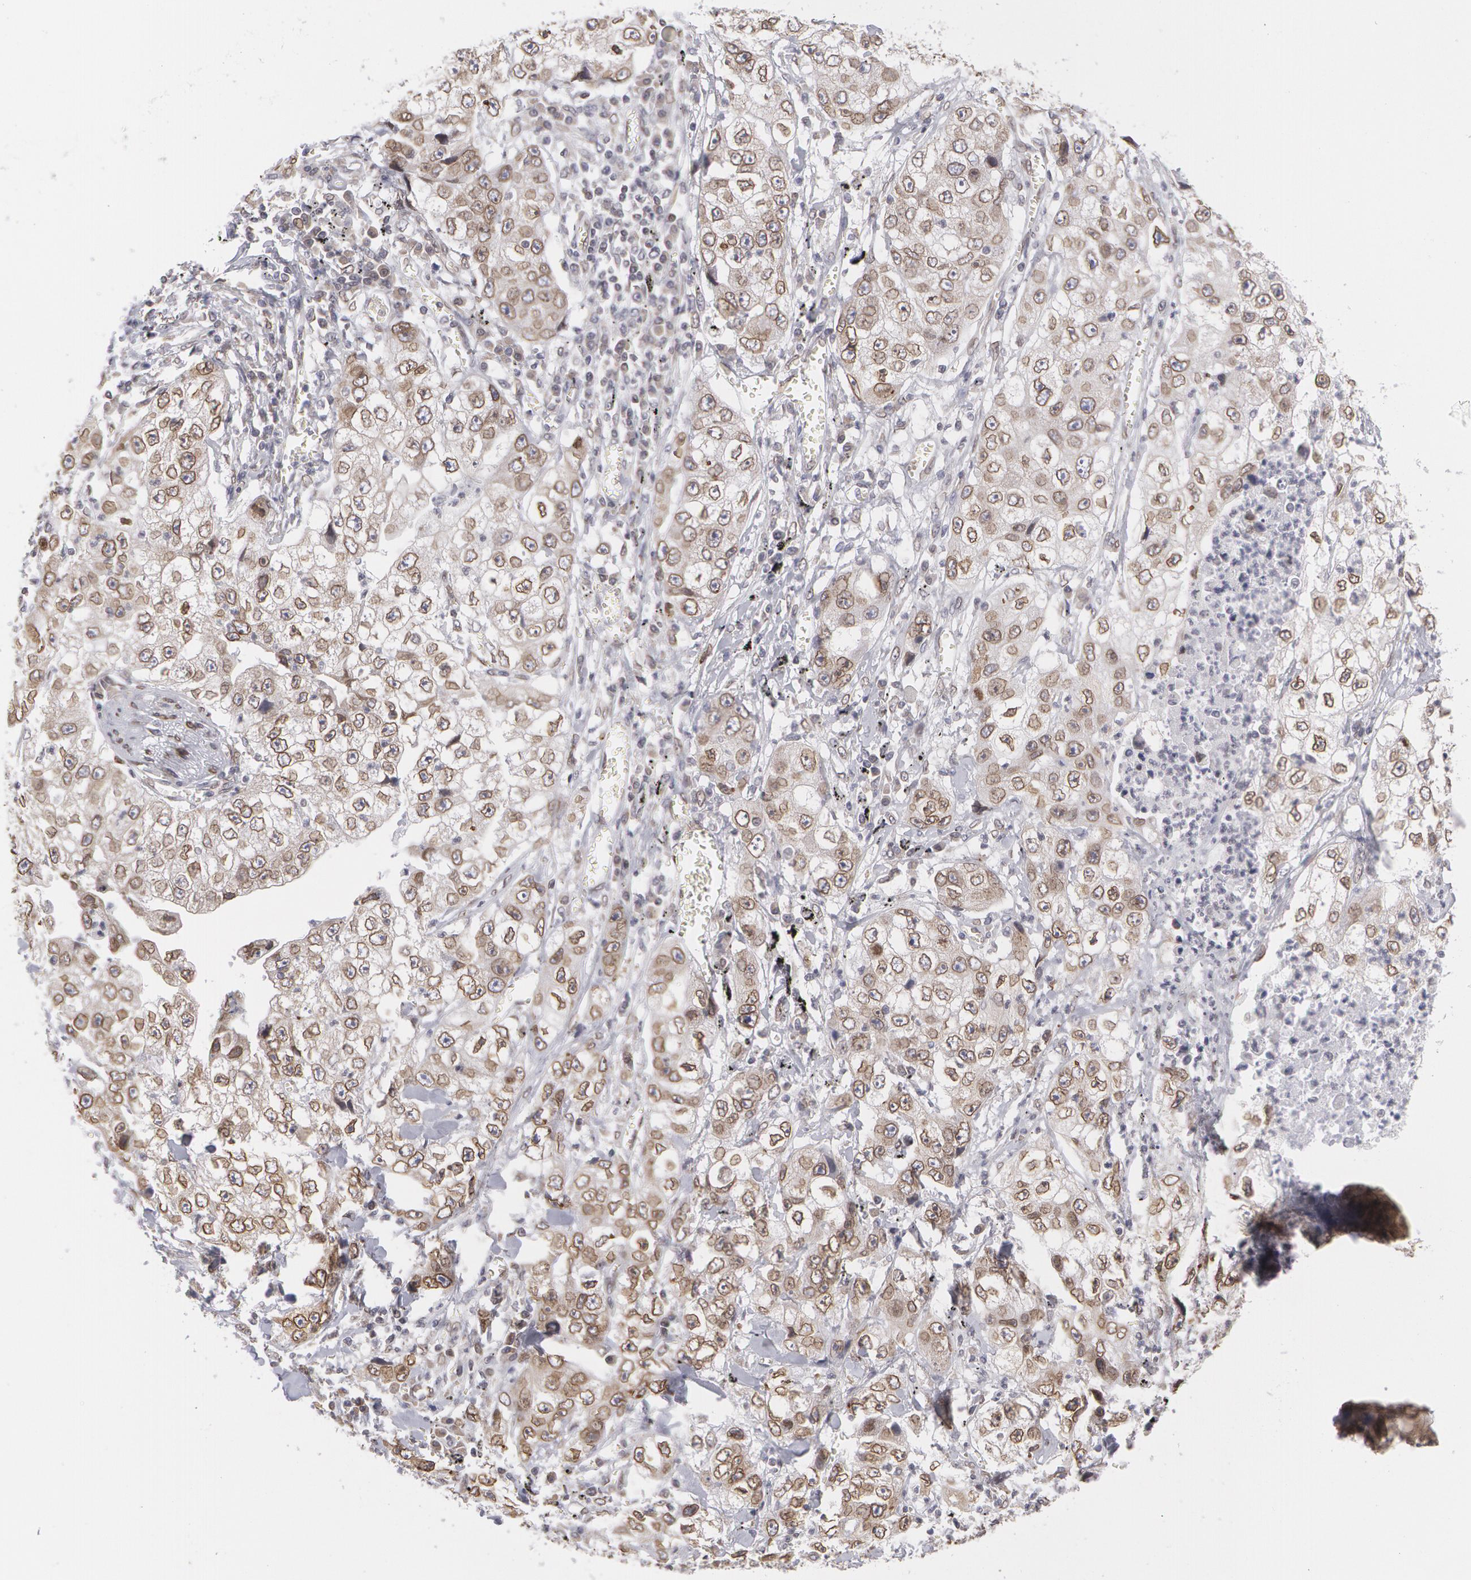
{"staining": {"intensity": "moderate", "quantity": ">75%", "location": "nuclear"}, "tissue": "lung cancer", "cell_type": "Tumor cells", "image_type": "cancer", "snomed": [{"axis": "morphology", "description": "Squamous cell carcinoma, NOS"}, {"axis": "topography", "description": "Lung"}], "caption": "Immunohistochemistry image of squamous cell carcinoma (lung) stained for a protein (brown), which shows medium levels of moderate nuclear staining in about >75% of tumor cells.", "gene": "EMD", "patient": {"sex": "male", "age": 64}}